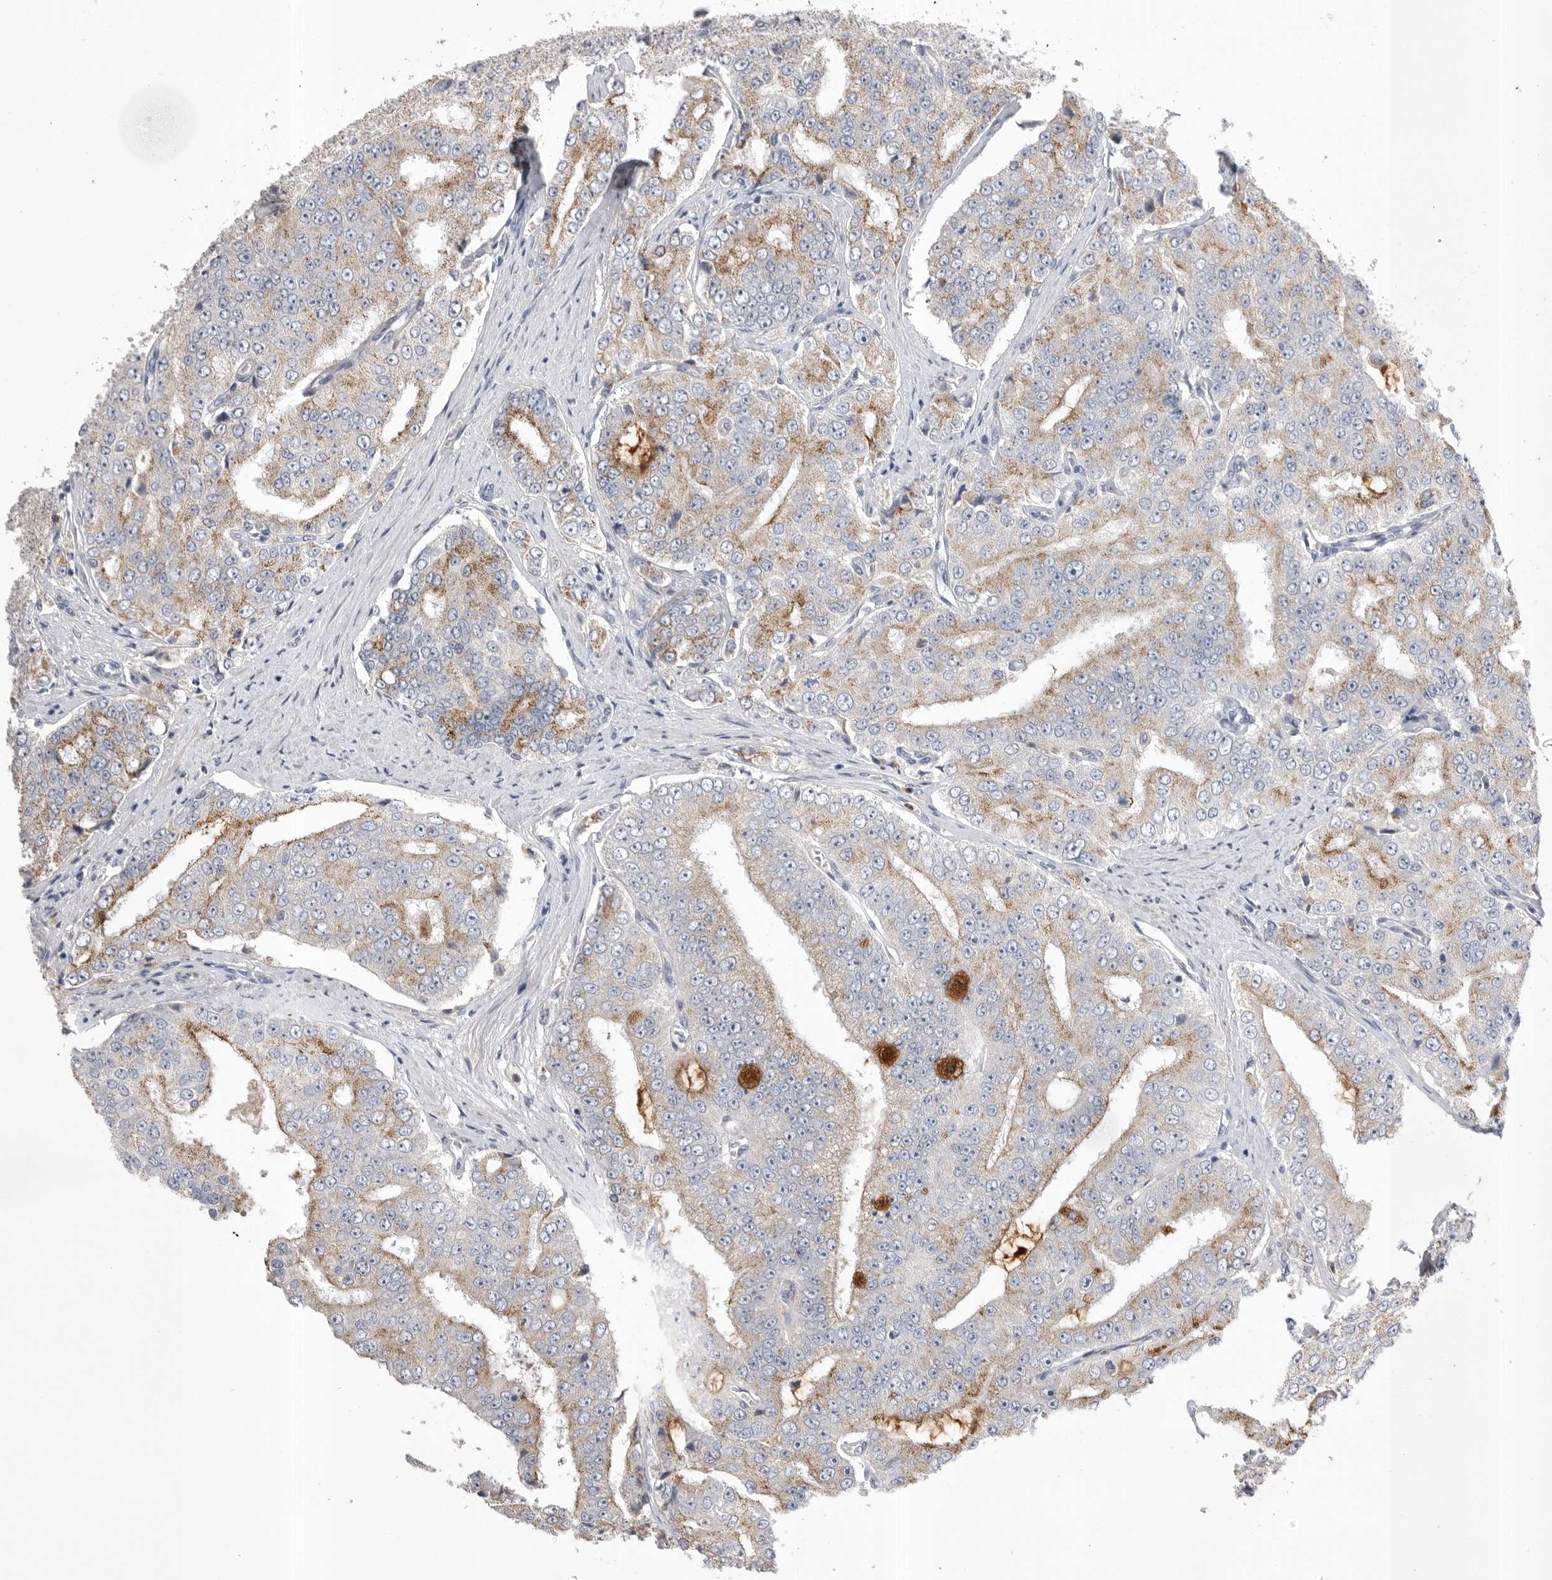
{"staining": {"intensity": "moderate", "quantity": "25%-75%", "location": "cytoplasmic/membranous"}, "tissue": "prostate cancer", "cell_type": "Tumor cells", "image_type": "cancer", "snomed": [{"axis": "morphology", "description": "Adenocarcinoma, High grade"}, {"axis": "topography", "description": "Prostate"}], "caption": "Immunohistochemistry of high-grade adenocarcinoma (prostate) demonstrates medium levels of moderate cytoplasmic/membranous positivity in approximately 25%-75% of tumor cells.", "gene": "CCDC126", "patient": {"sex": "male", "age": 58}}